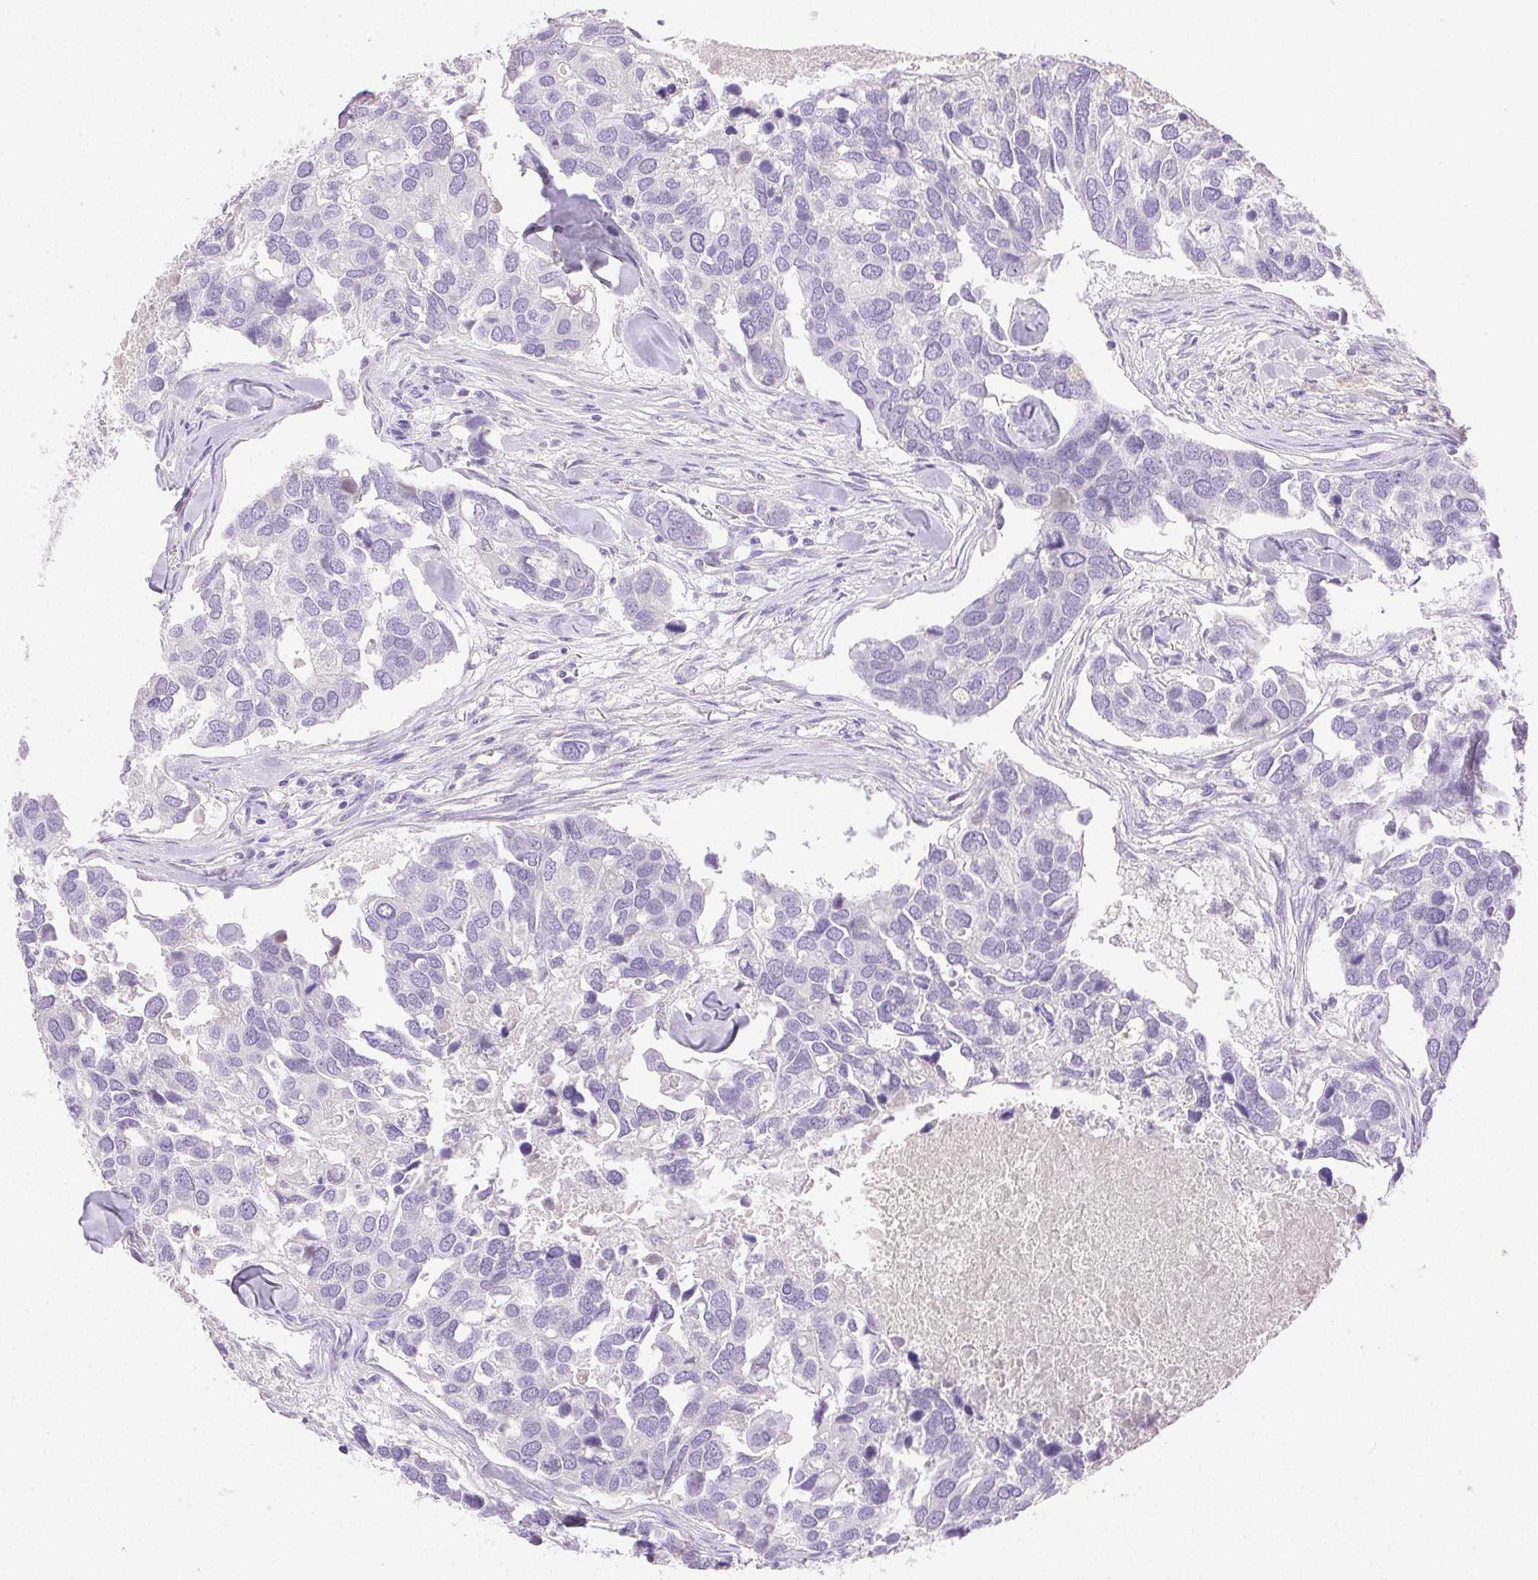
{"staining": {"intensity": "negative", "quantity": "none", "location": "none"}, "tissue": "breast cancer", "cell_type": "Tumor cells", "image_type": "cancer", "snomed": [{"axis": "morphology", "description": "Duct carcinoma"}, {"axis": "topography", "description": "Breast"}], "caption": "Immunohistochemical staining of human breast invasive ductal carcinoma shows no significant expression in tumor cells.", "gene": "EMX2", "patient": {"sex": "female", "age": 83}}